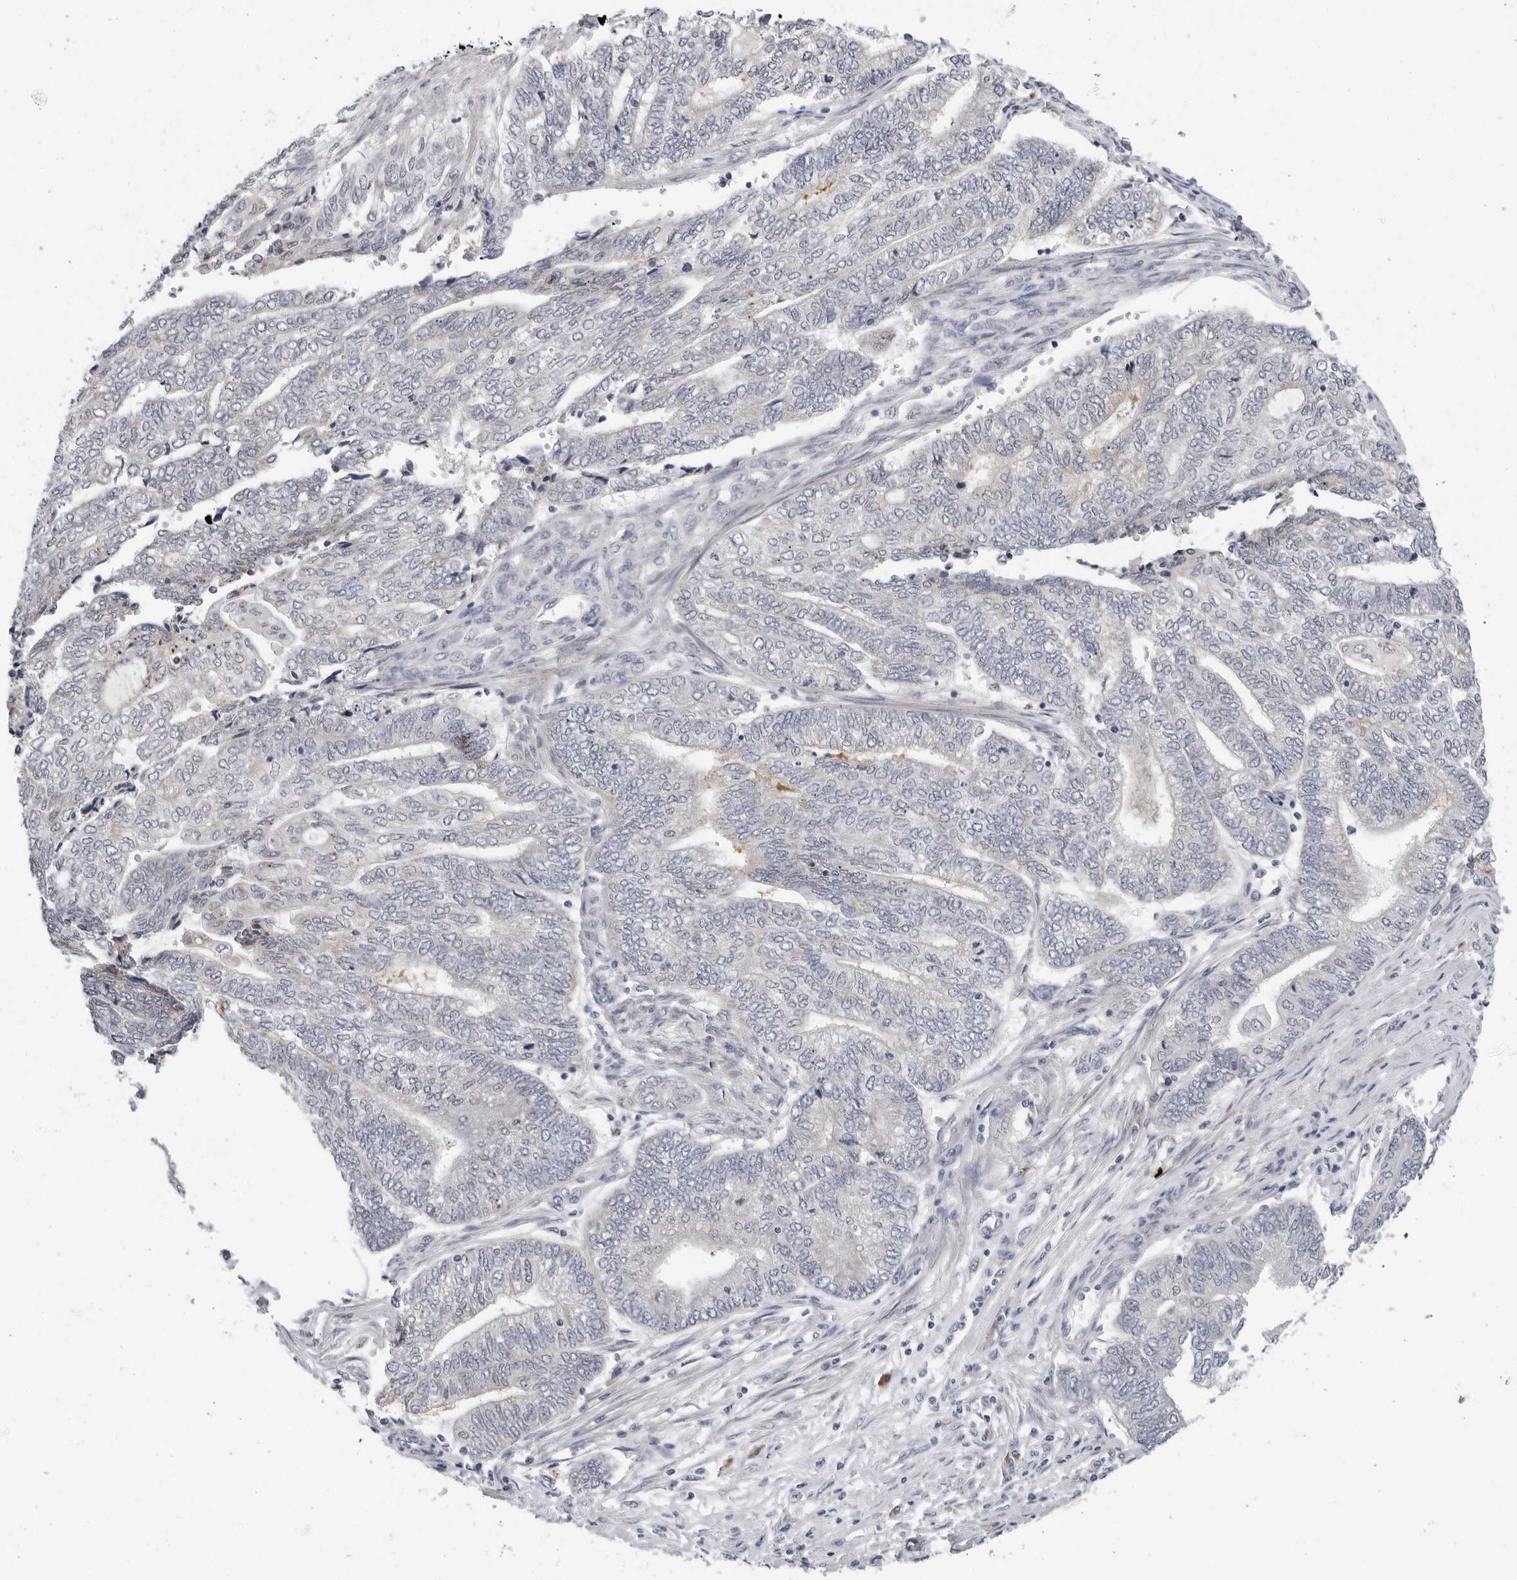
{"staining": {"intensity": "negative", "quantity": "none", "location": "none"}, "tissue": "endometrial cancer", "cell_type": "Tumor cells", "image_type": "cancer", "snomed": [{"axis": "morphology", "description": "Adenocarcinoma, NOS"}, {"axis": "topography", "description": "Uterus"}, {"axis": "topography", "description": "Endometrium"}], "caption": "DAB immunohistochemical staining of endometrial cancer (adenocarcinoma) displays no significant expression in tumor cells.", "gene": "ZNF502", "patient": {"sex": "female", "age": 70}}